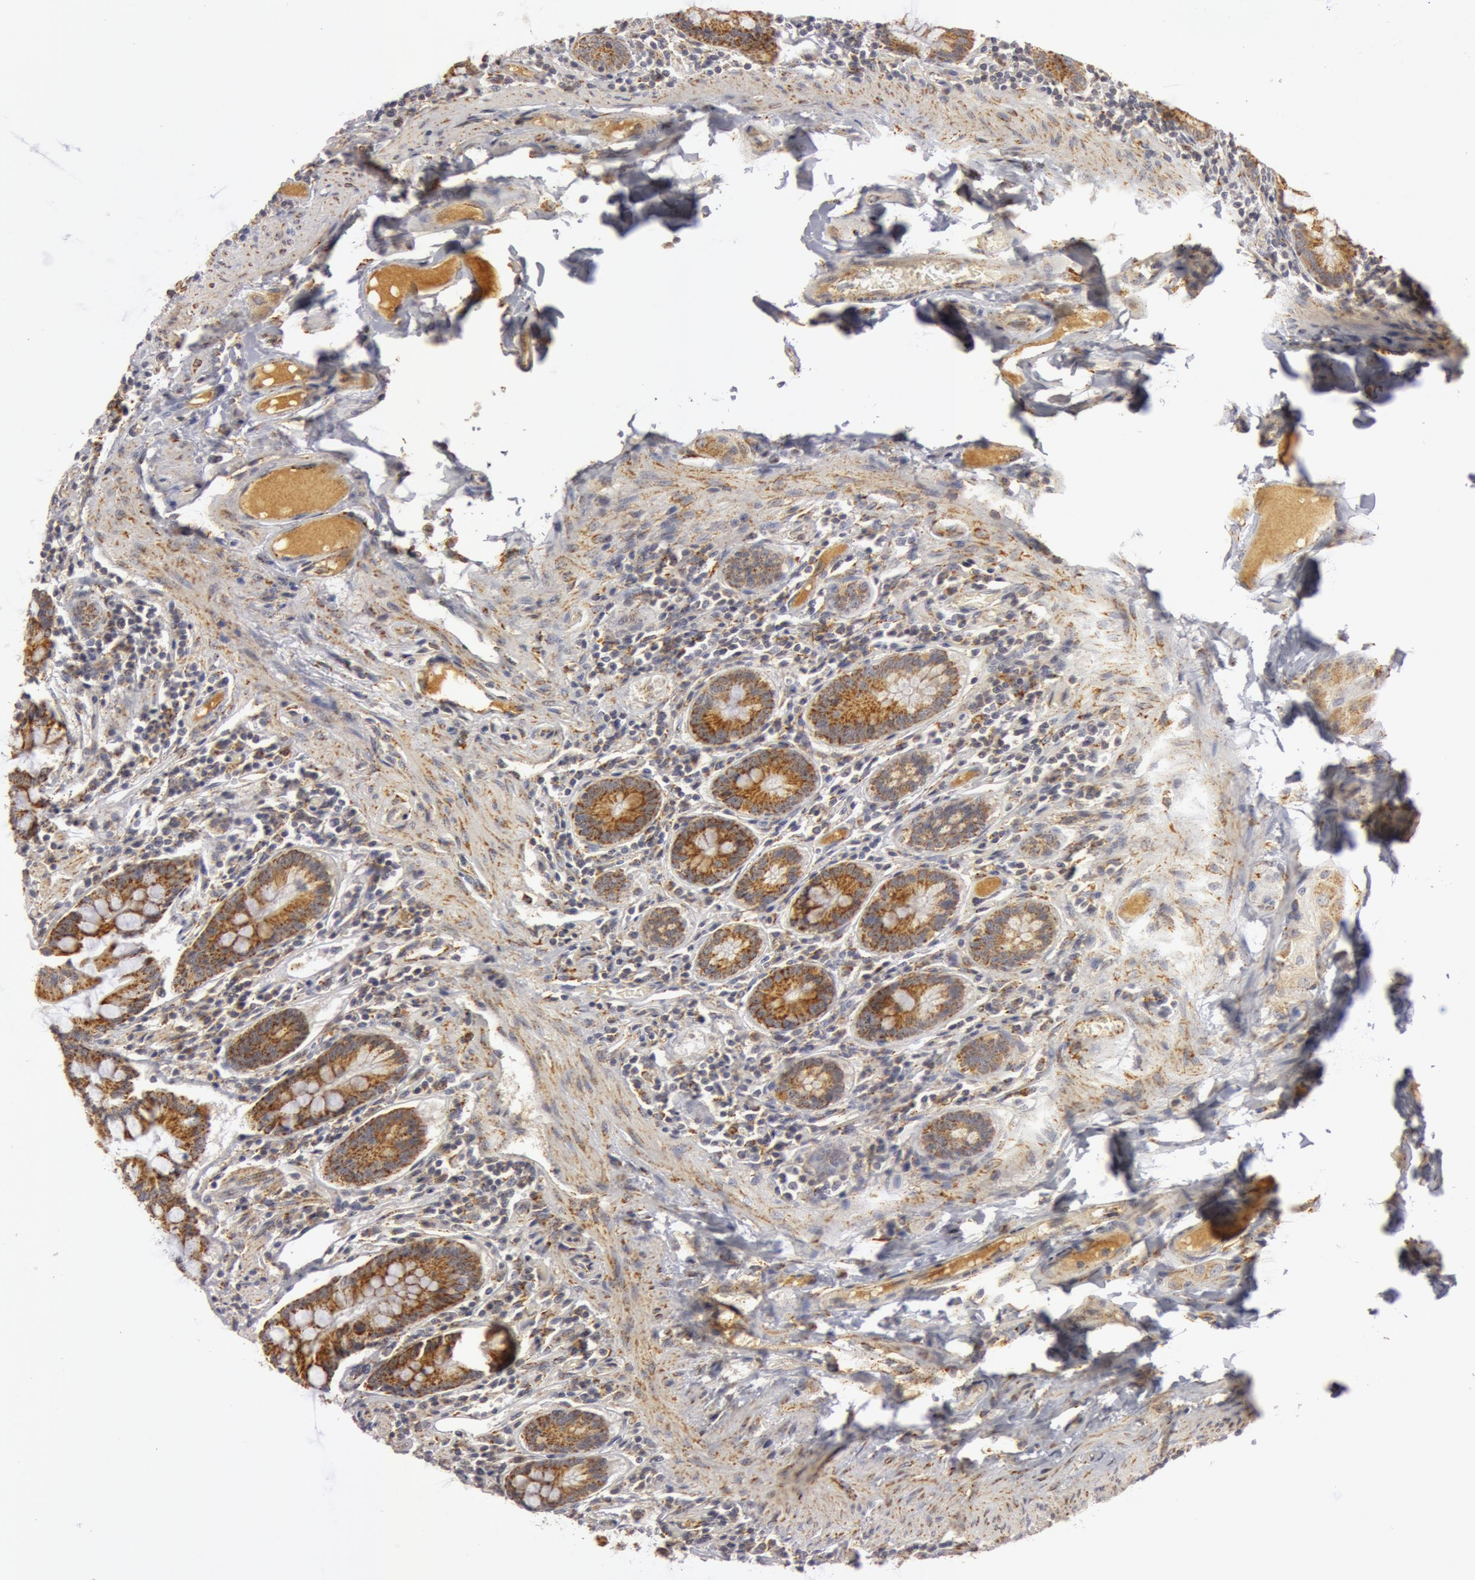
{"staining": {"intensity": "moderate", "quantity": ">75%", "location": "cytoplasmic/membranous"}, "tissue": "small intestine", "cell_type": "Glandular cells", "image_type": "normal", "snomed": [{"axis": "morphology", "description": "Normal tissue, NOS"}, {"axis": "topography", "description": "Small intestine"}], "caption": "A brown stain labels moderate cytoplasmic/membranous expression of a protein in glandular cells of benign small intestine. The protein of interest is shown in brown color, while the nuclei are stained blue.", "gene": "C7", "patient": {"sex": "male", "age": 41}}